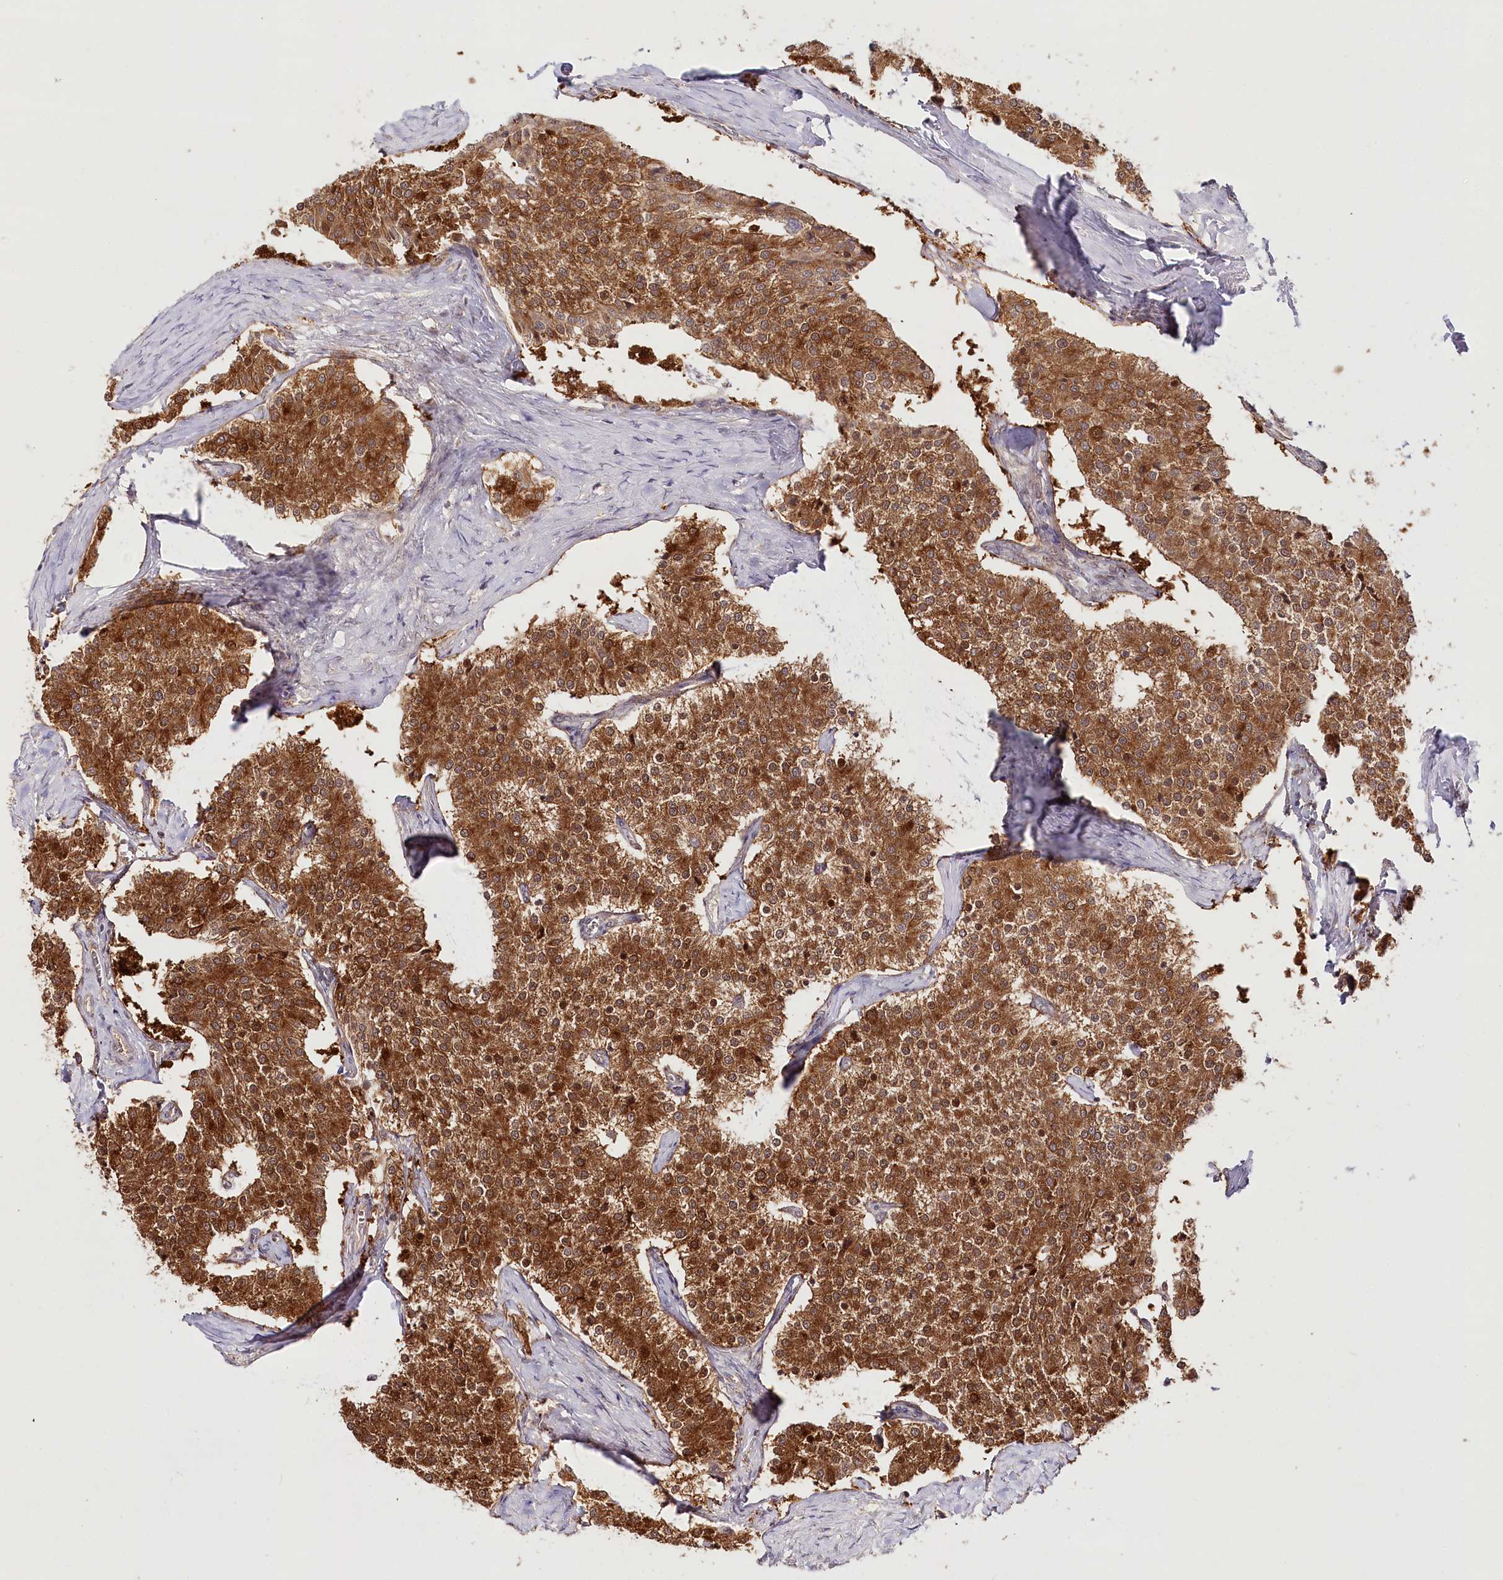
{"staining": {"intensity": "strong", "quantity": ">75%", "location": "cytoplasmic/membranous"}, "tissue": "carcinoid", "cell_type": "Tumor cells", "image_type": "cancer", "snomed": [{"axis": "morphology", "description": "Carcinoid, malignant, NOS"}, {"axis": "topography", "description": "Colon"}], "caption": "Protein expression analysis of human carcinoid reveals strong cytoplasmic/membranous expression in approximately >75% of tumor cells. The protein of interest is stained brown, and the nuclei are stained in blue (DAB IHC with brightfield microscopy, high magnification).", "gene": "INPP4B", "patient": {"sex": "female", "age": 52}}